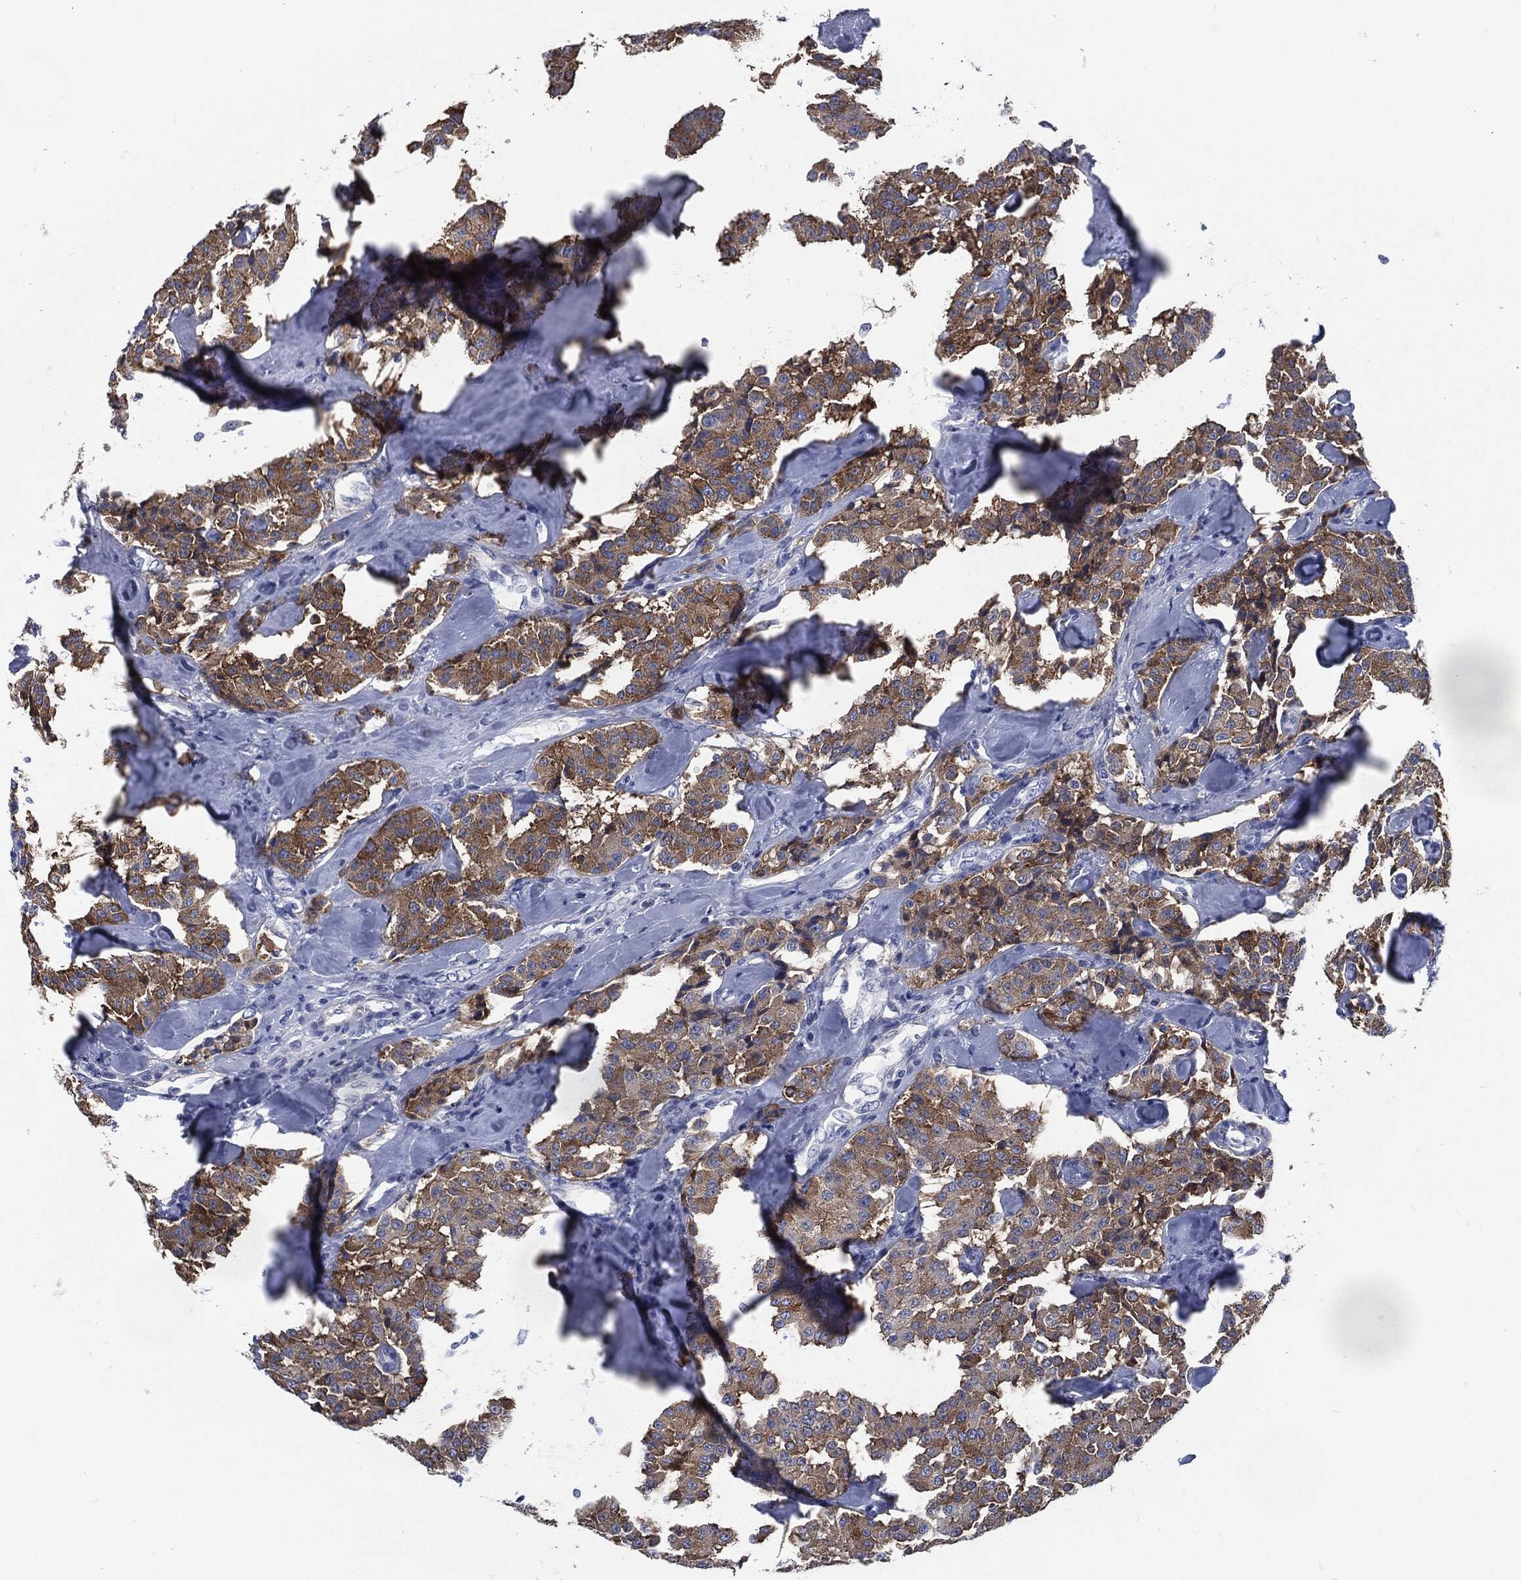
{"staining": {"intensity": "moderate", "quantity": ">75%", "location": "cytoplasmic/membranous"}, "tissue": "carcinoid", "cell_type": "Tumor cells", "image_type": "cancer", "snomed": [{"axis": "morphology", "description": "Carcinoid, malignant, NOS"}, {"axis": "topography", "description": "Pancreas"}], "caption": "About >75% of tumor cells in malignant carcinoid exhibit moderate cytoplasmic/membranous protein expression as visualized by brown immunohistochemical staining.", "gene": "CD27", "patient": {"sex": "male", "age": 41}}